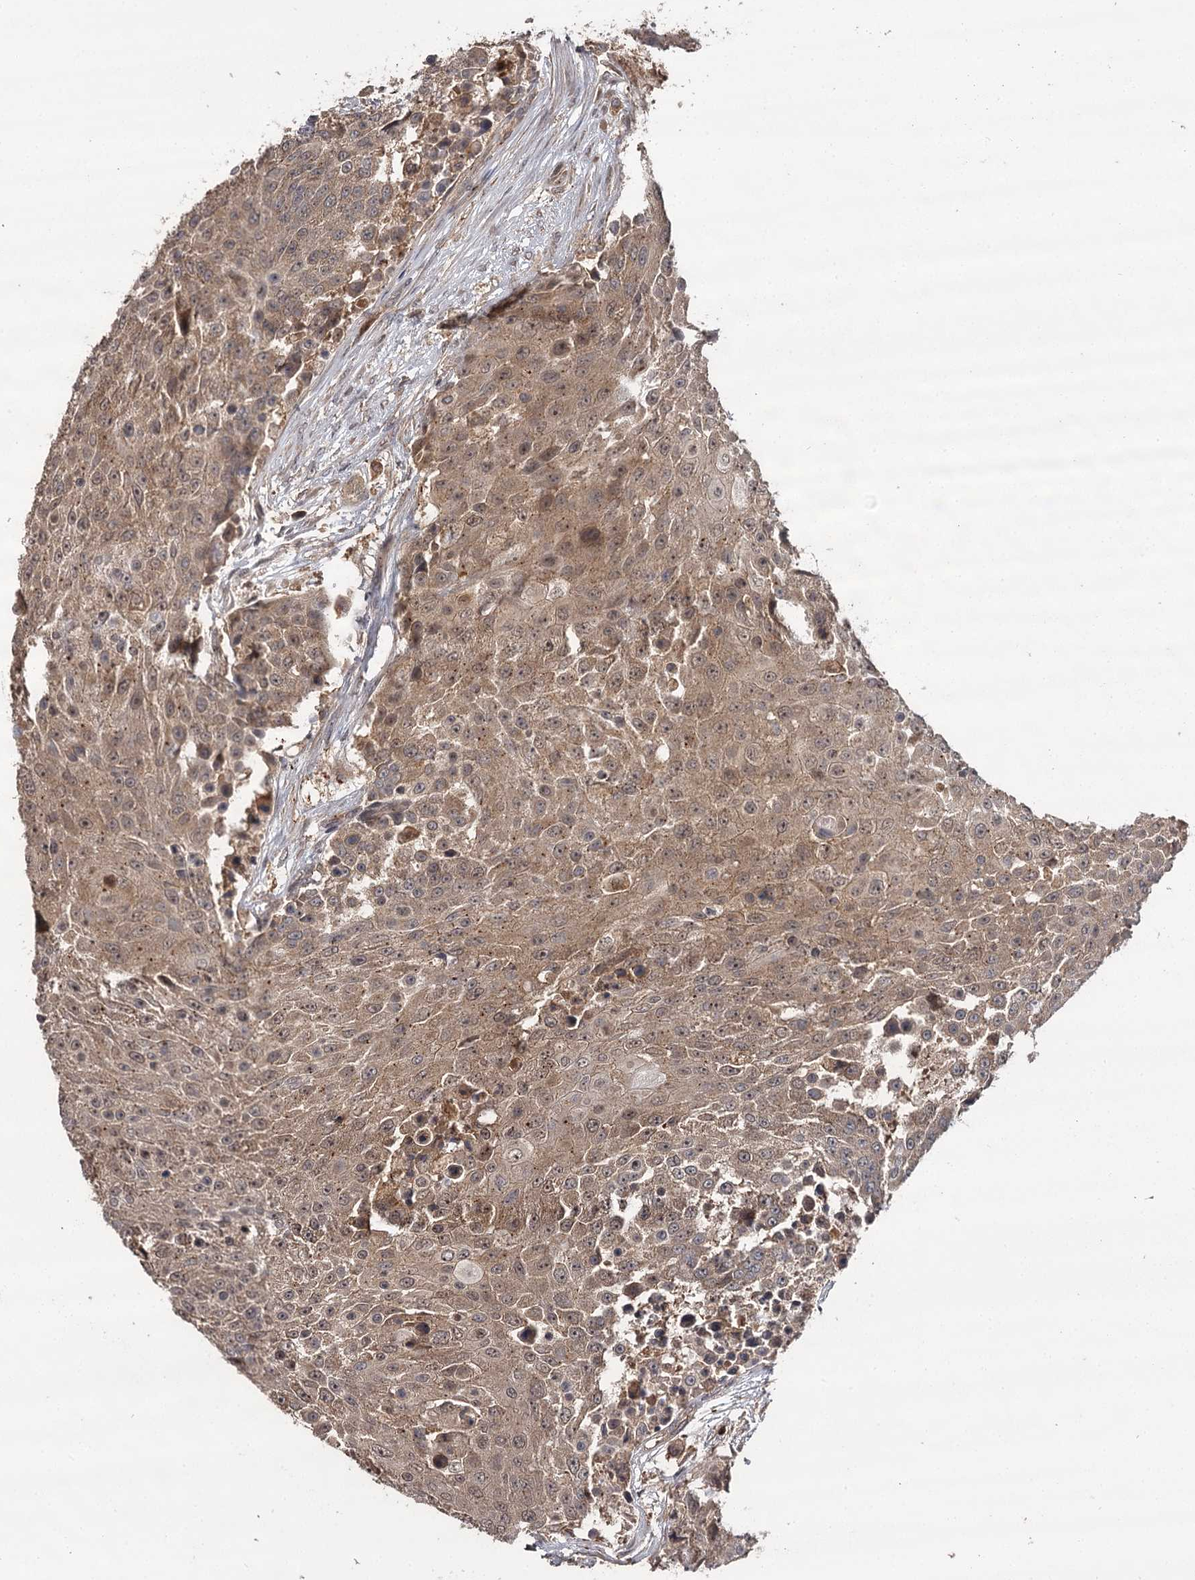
{"staining": {"intensity": "weak", "quantity": ">75%", "location": "cytoplasmic/membranous,nuclear"}, "tissue": "urothelial cancer", "cell_type": "Tumor cells", "image_type": "cancer", "snomed": [{"axis": "morphology", "description": "Urothelial carcinoma, High grade"}, {"axis": "topography", "description": "Urinary bladder"}], "caption": "Immunohistochemical staining of human urothelial cancer shows low levels of weak cytoplasmic/membranous and nuclear staining in approximately >75% of tumor cells. Immunohistochemistry stains the protein of interest in brown and the nuclei are stained blue.", "gene": "TTC12", "patient": {"sex": "female", "age": 63}}